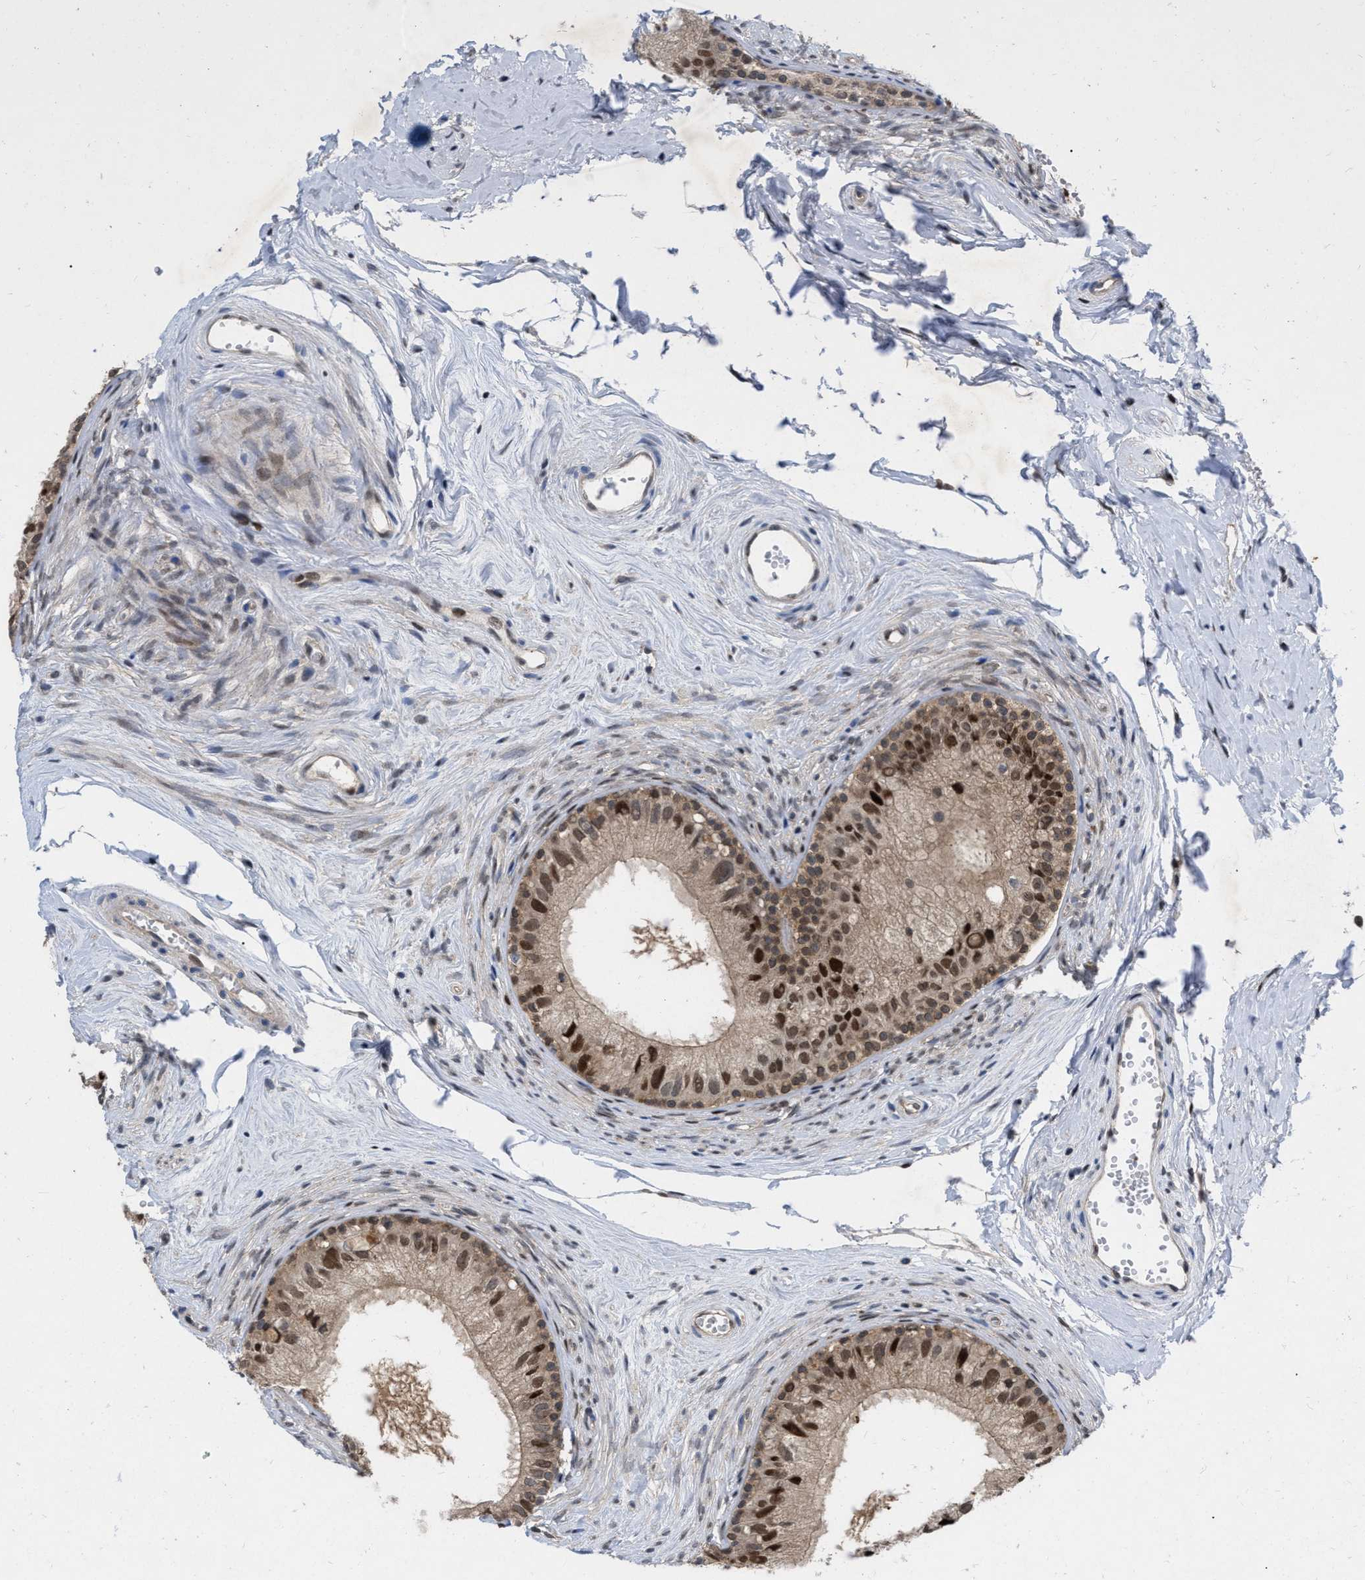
{"staining": {"intensity": "moderate", "quantity": ">75%", "location": "cytoplasmic/membranous,nuclear"}, "tissue": "epididymis", "cell_type": "Glandular cells", "image_type": "normal", "snomed": [{"axis": "morphology", "description": "Normal tissue, NOS"}, {"axis": "topography", "description": "Epididymis"}], "caption": "This is an image of immunohistochemistry (IHC) staining of normal epididymis, which shows moderate positivity in the cytoplasmic/membranous,nuclear of glandular cells.", "gene": "MDM4", "patient": {"sex": "male", "age": 56}}